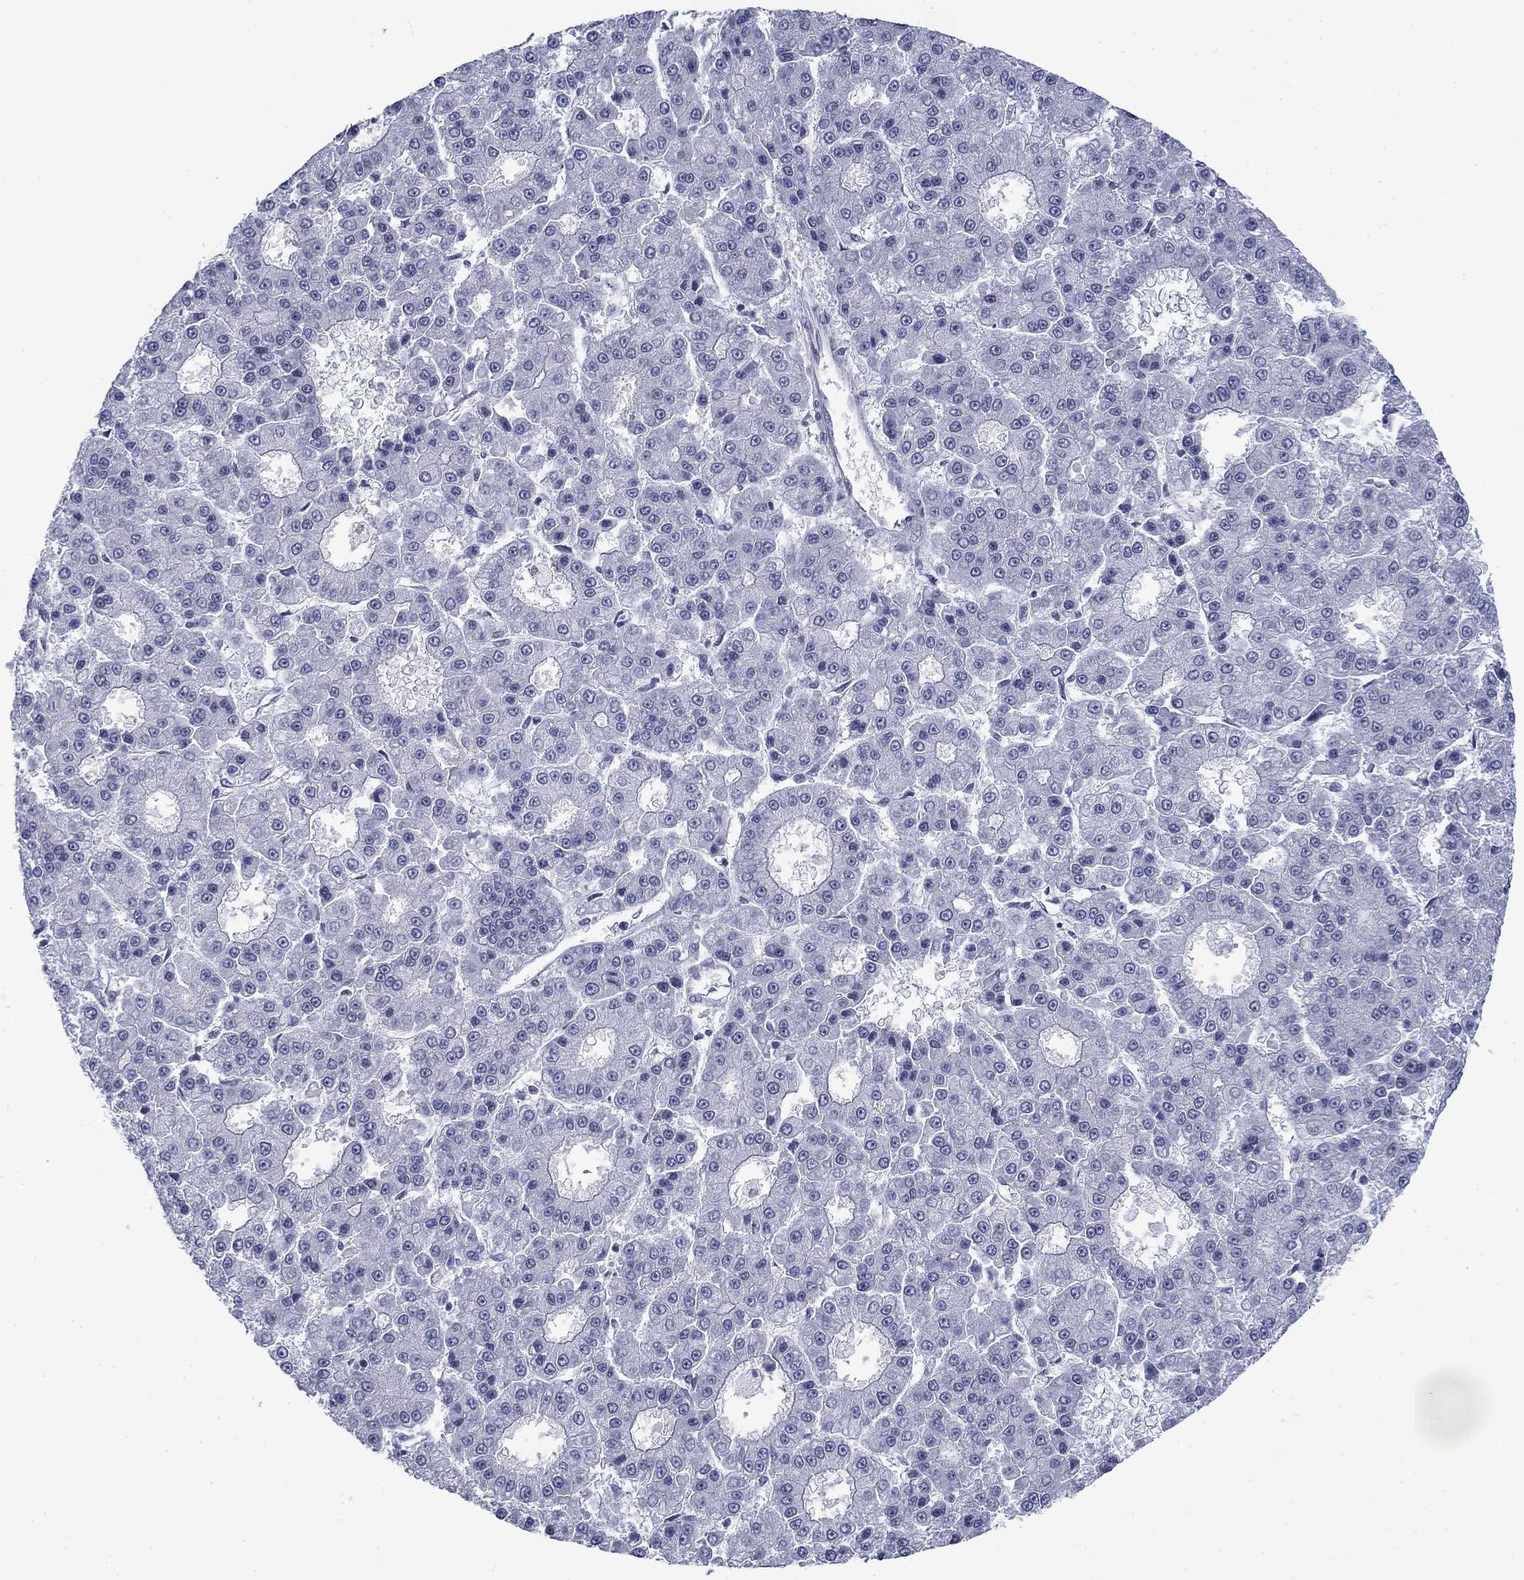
{"staining": {"intensity": "negative", "quantity": "none", "location": "none"}, "tissue": "liver cancer", "cell_type": "Tumor cells", "image_type": "cancer", "snomed": [{"axis": "morphology", "description": "Carcinoma, Hepatocellular, NOS"}, {"axis": "topography", "description": "Liver"}], "caption": "Immunohistochemistry of liver cancer displays no positivity in tumor cells.", "gene": "TOR1AIP1", "patient": {"sex": "male", "age": 70}}